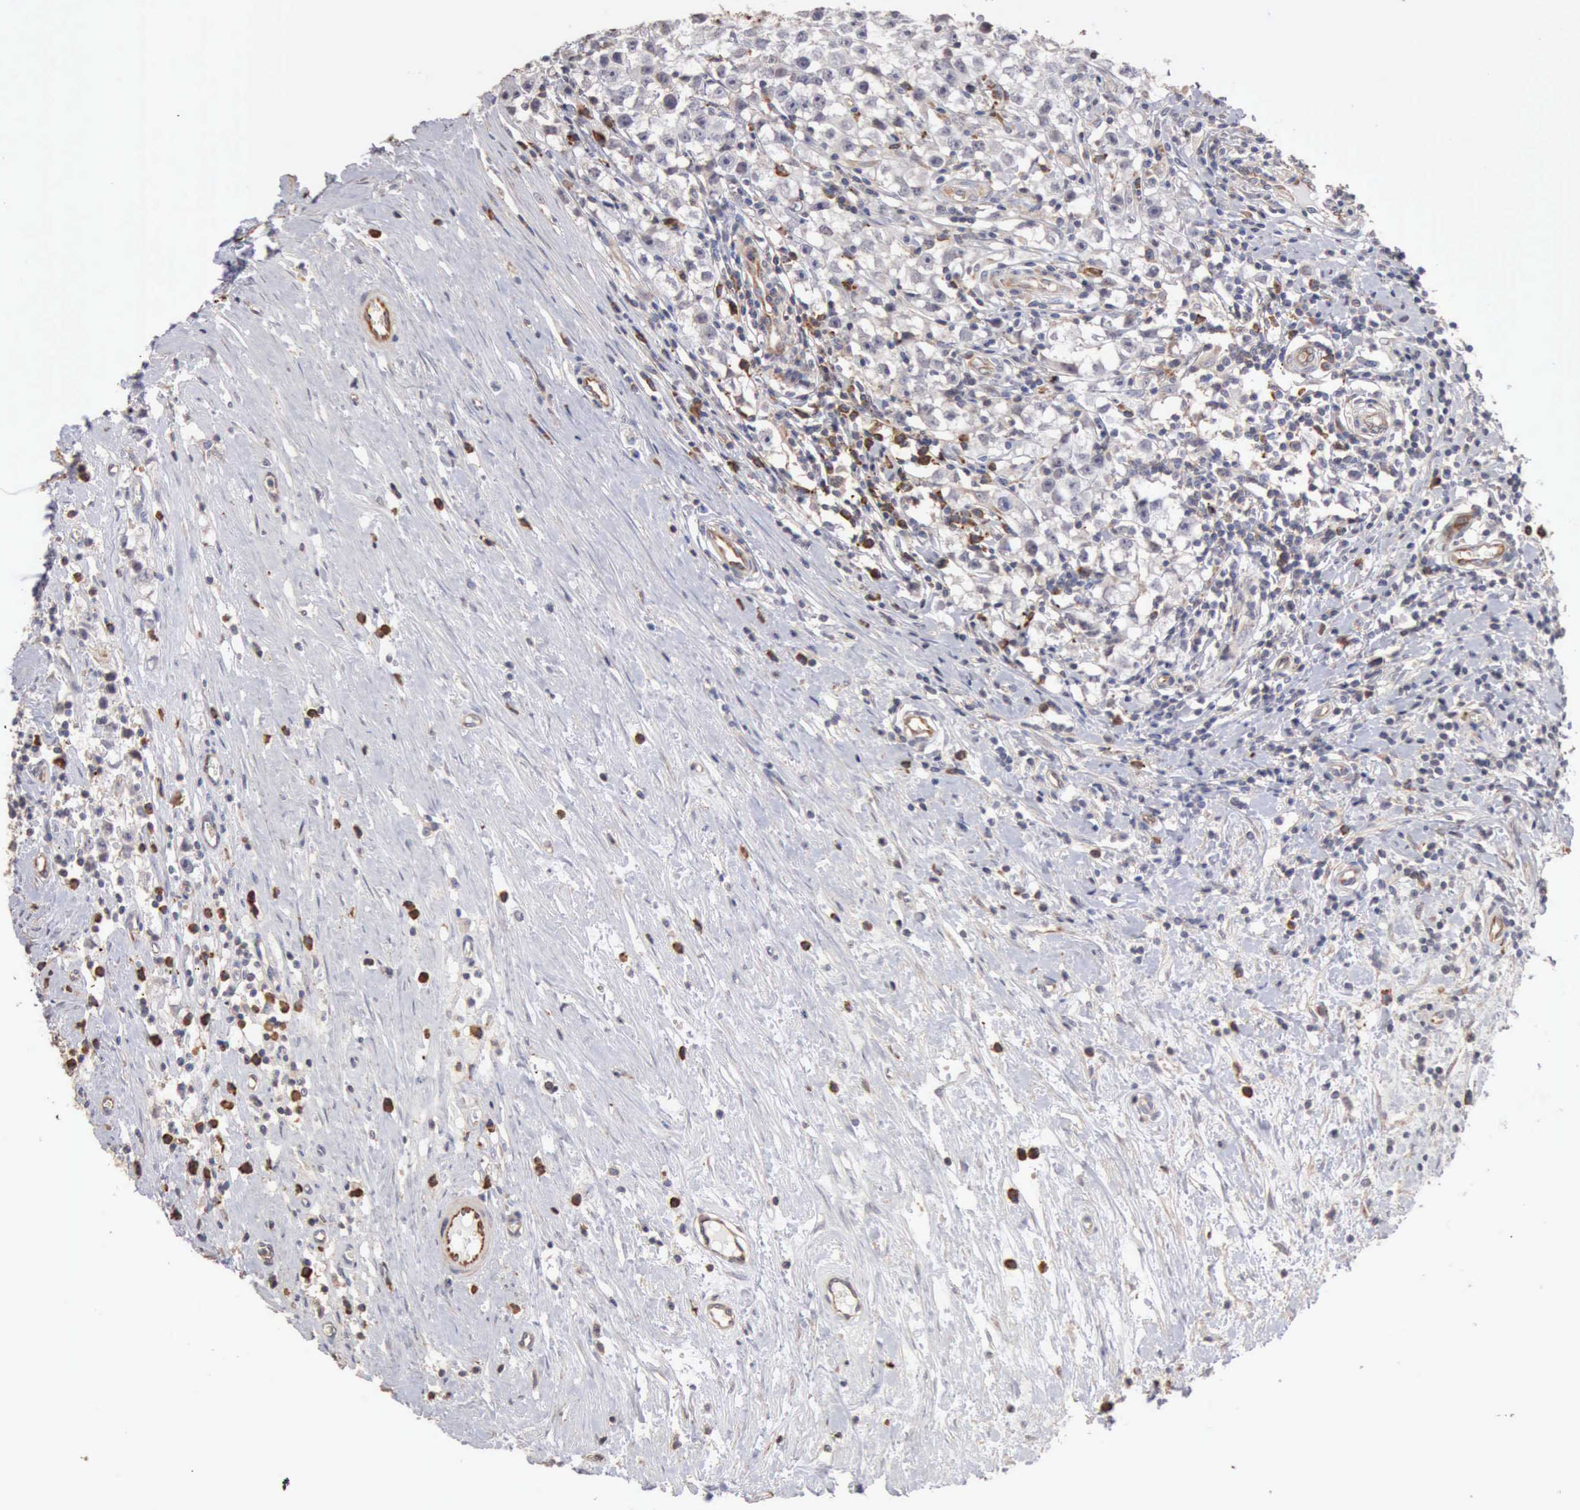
{"staining": {"intensity": "negative", "quantity": "none", "location": "none"}, "tissue": "testis cancer", "cell_type": "Tumor cells", "image_type": "cancer", "snomed": [{"axis": "morphology", "description": "Seminoma, NOS"}, {"axis": "topography", "description": "Testis"}], "caption": "DAB (3,3'-diaminobenzidine) immunohistochemical staining of seminoma (testis) displays no significant positivity in tumor cells. (DAB immunohistochemistry (IHC), high magnification).", "gene": "GPR101", "patient": {"sex": "male", "age": 35}}